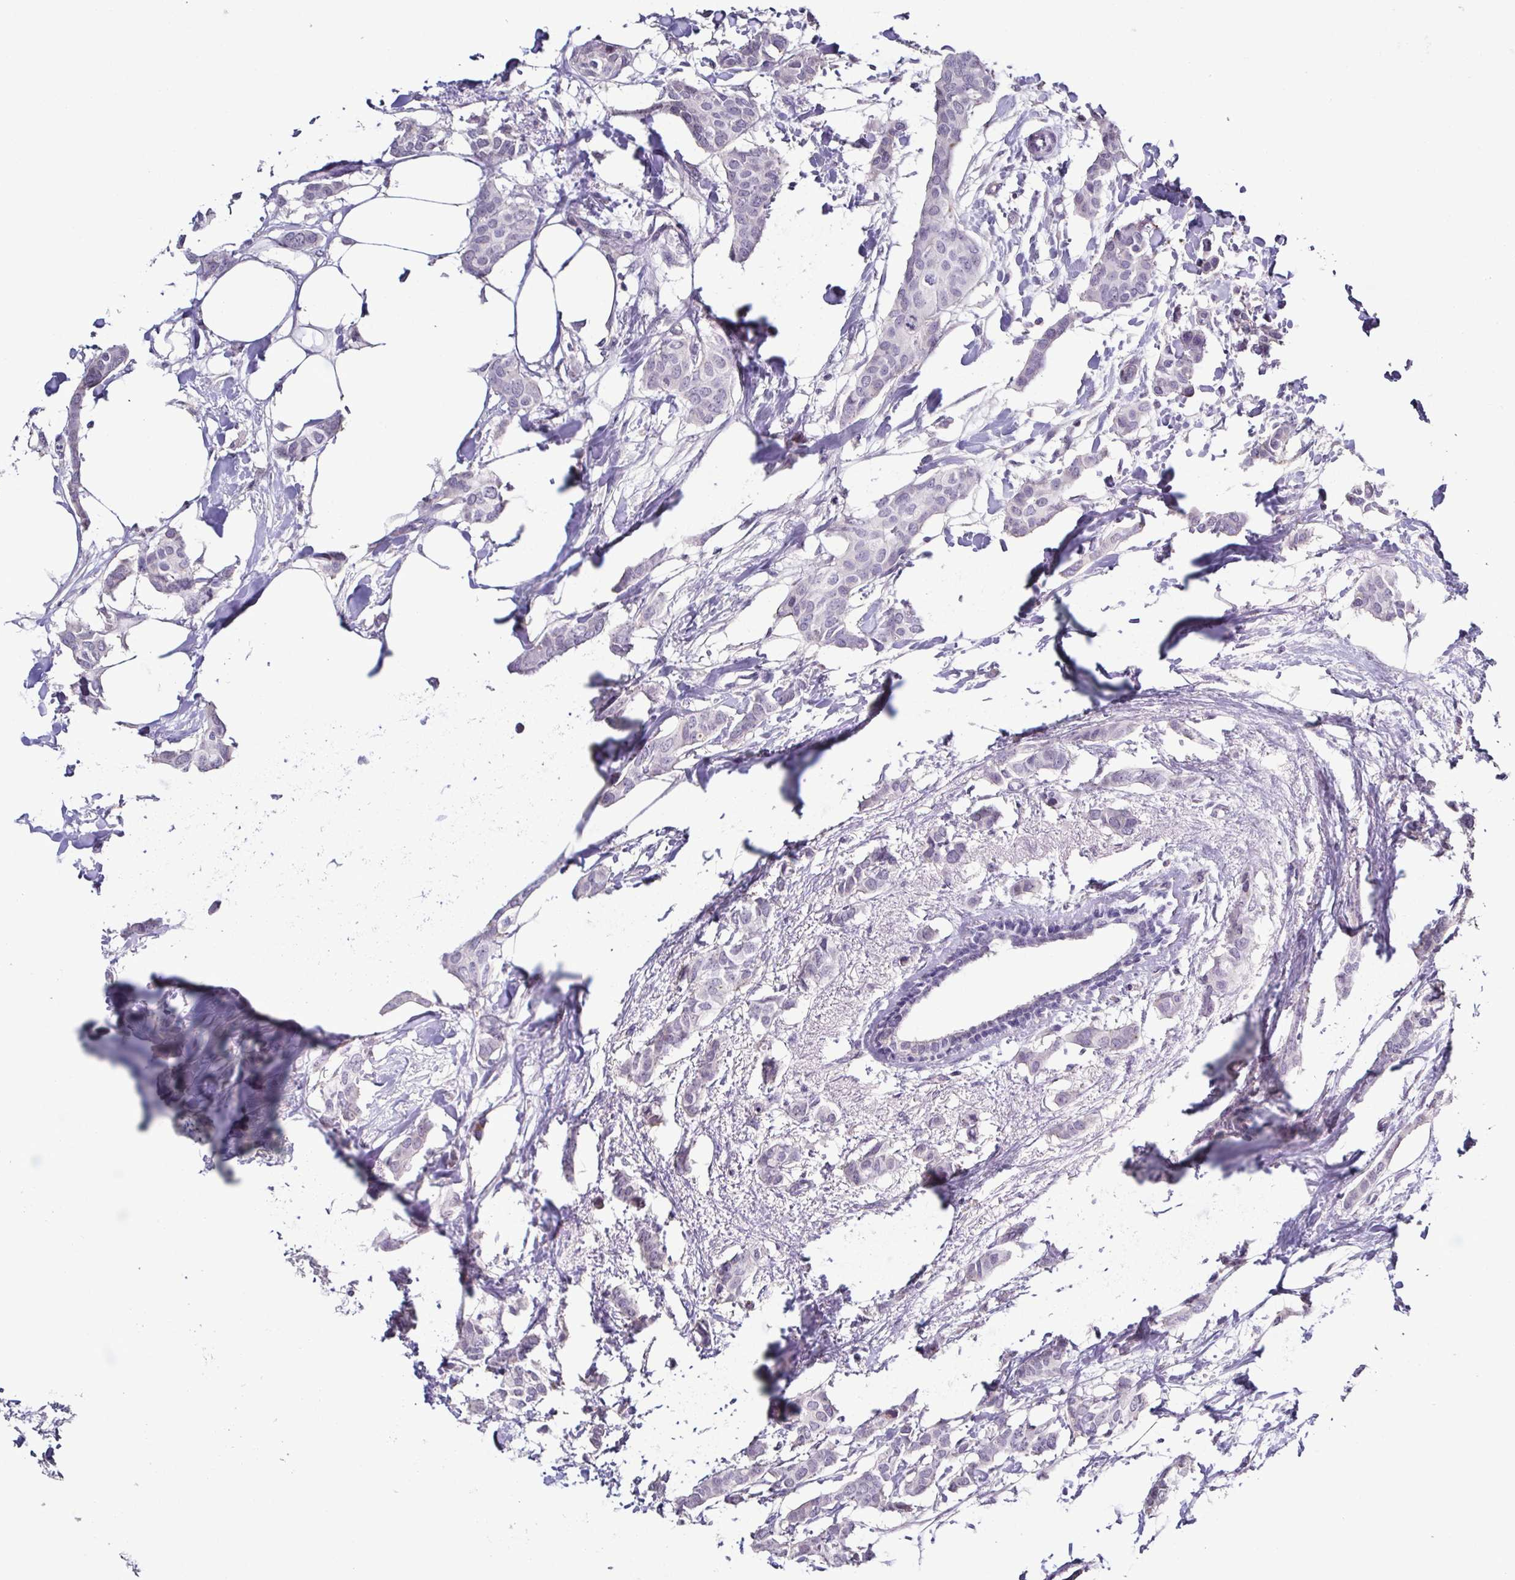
{"staining": {"intensity": "negative", "quantity": "none", "location": "none"}, "tissue": "breast cancer", "cell_type": "Tumor cells", "image_type": "cancer", "snomed": [{"axis": "morphology", "description": "Duct carcinoma"}, {"axis": "topography", "description": "Breast"}], "caption": "This is an immunohistochemistry (IHC) photomicrograph of breast cancer (invasive ductal carcinoma). There is no staining in tumor cells.", "gene": "TNNT2", "patient": {"sex": "female", "age": 62}}